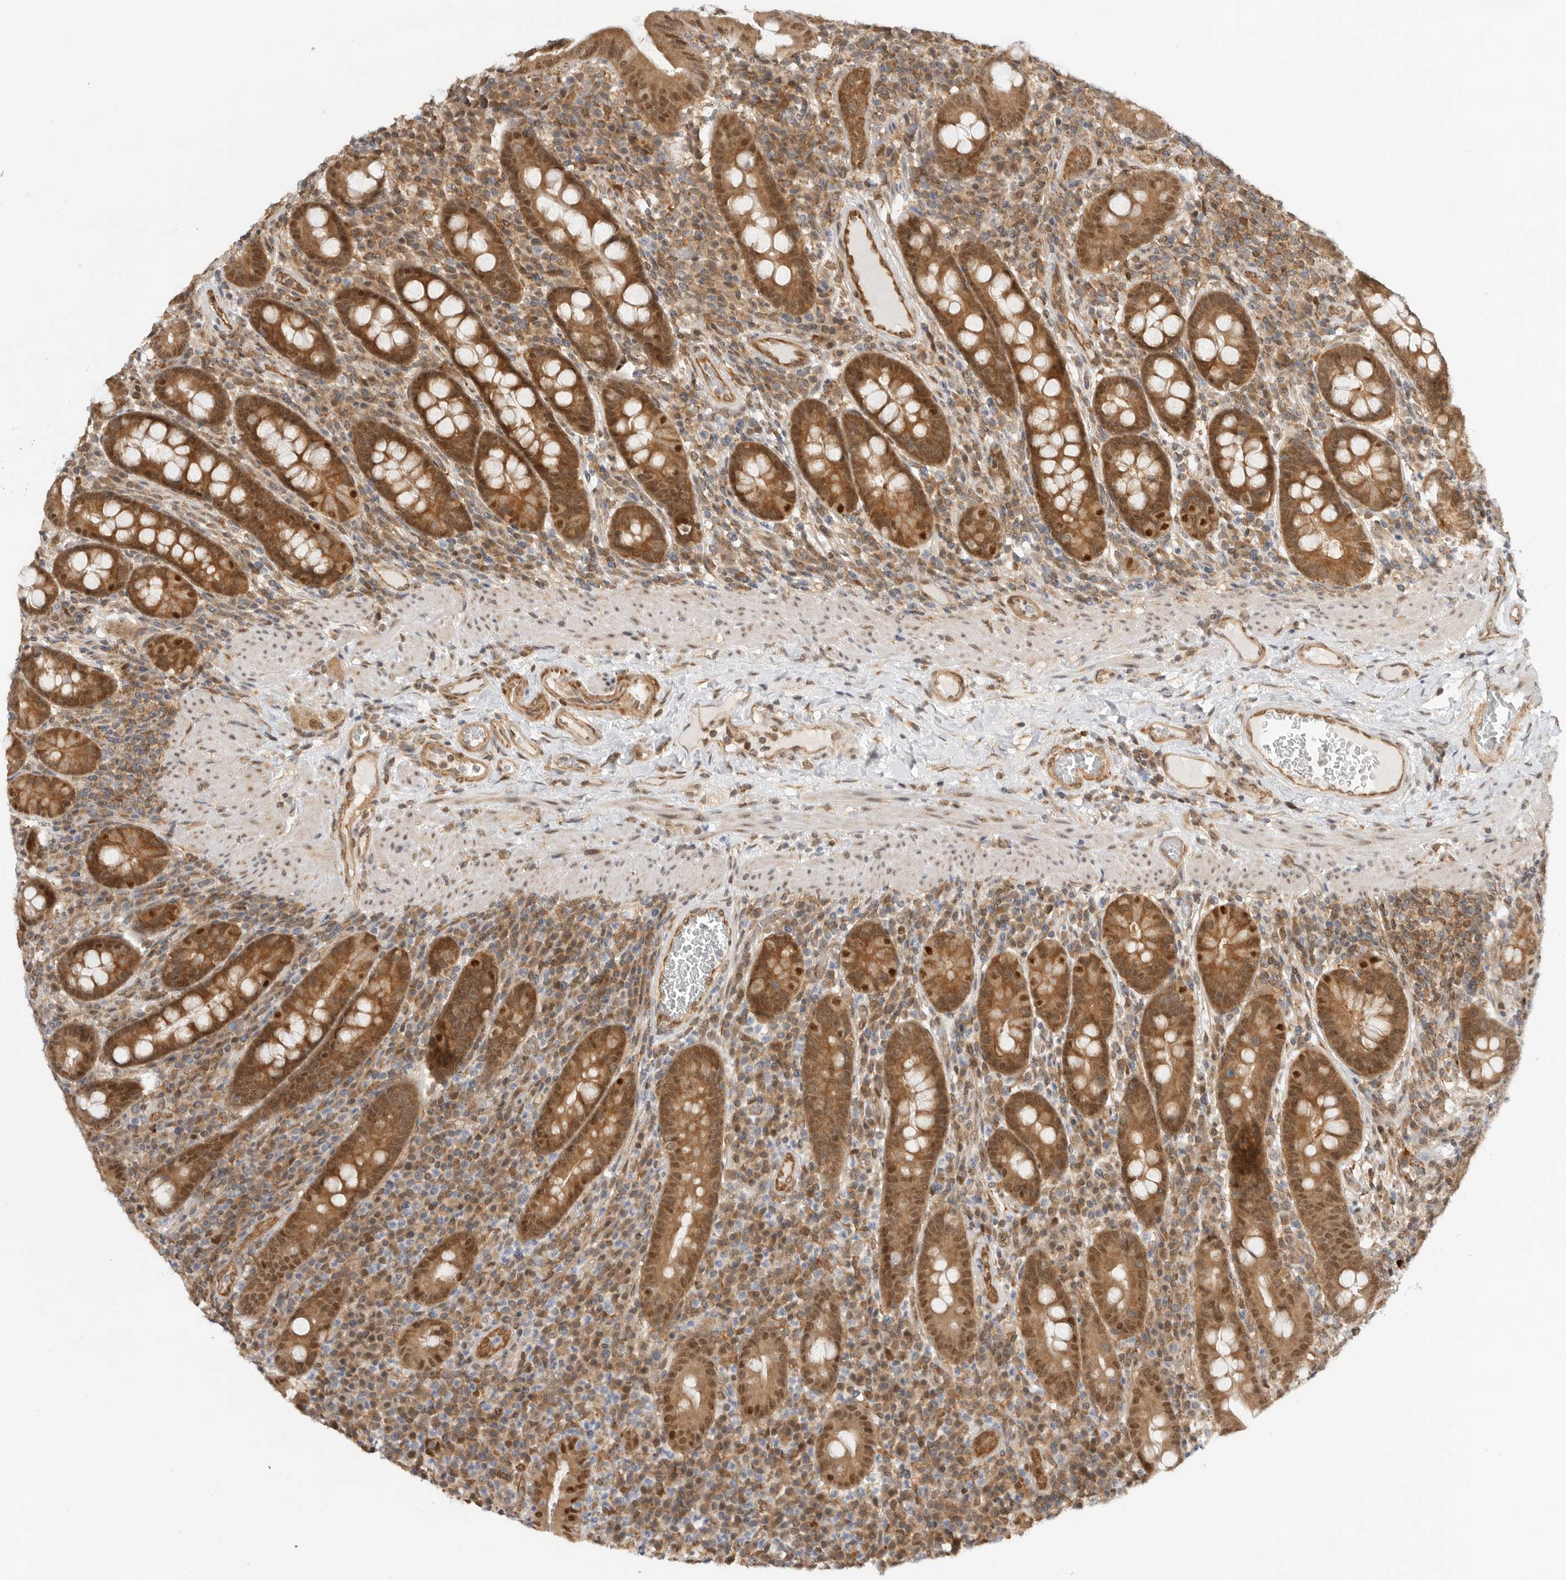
{"staining": {"intensity": "moderate", "quantity": ">75%", "location": "cytoplasmic/membranous,nuclear"}, "tissue": "duodenum", "cell_type": "Glandular cells", "image_type": "normal", "snomed": [{"axis": "morphology", "description": "Normal tissue, NOS"}, {"axis": "morphology", "description": "Adenocarcinoma, NOS"}, {"axis": "topography", "description": "Pancreas"}, {"axis": "topography", "description": "Duodenum"}], "caption": "The micrograph displays staining of benign duodenum, revealing moderate cytoplasmic/membranous,nuclear protein positivity (brown color) within glandular cells.", "gene": "DCAF8", "patient": {"sex": "male", "age": 50}}